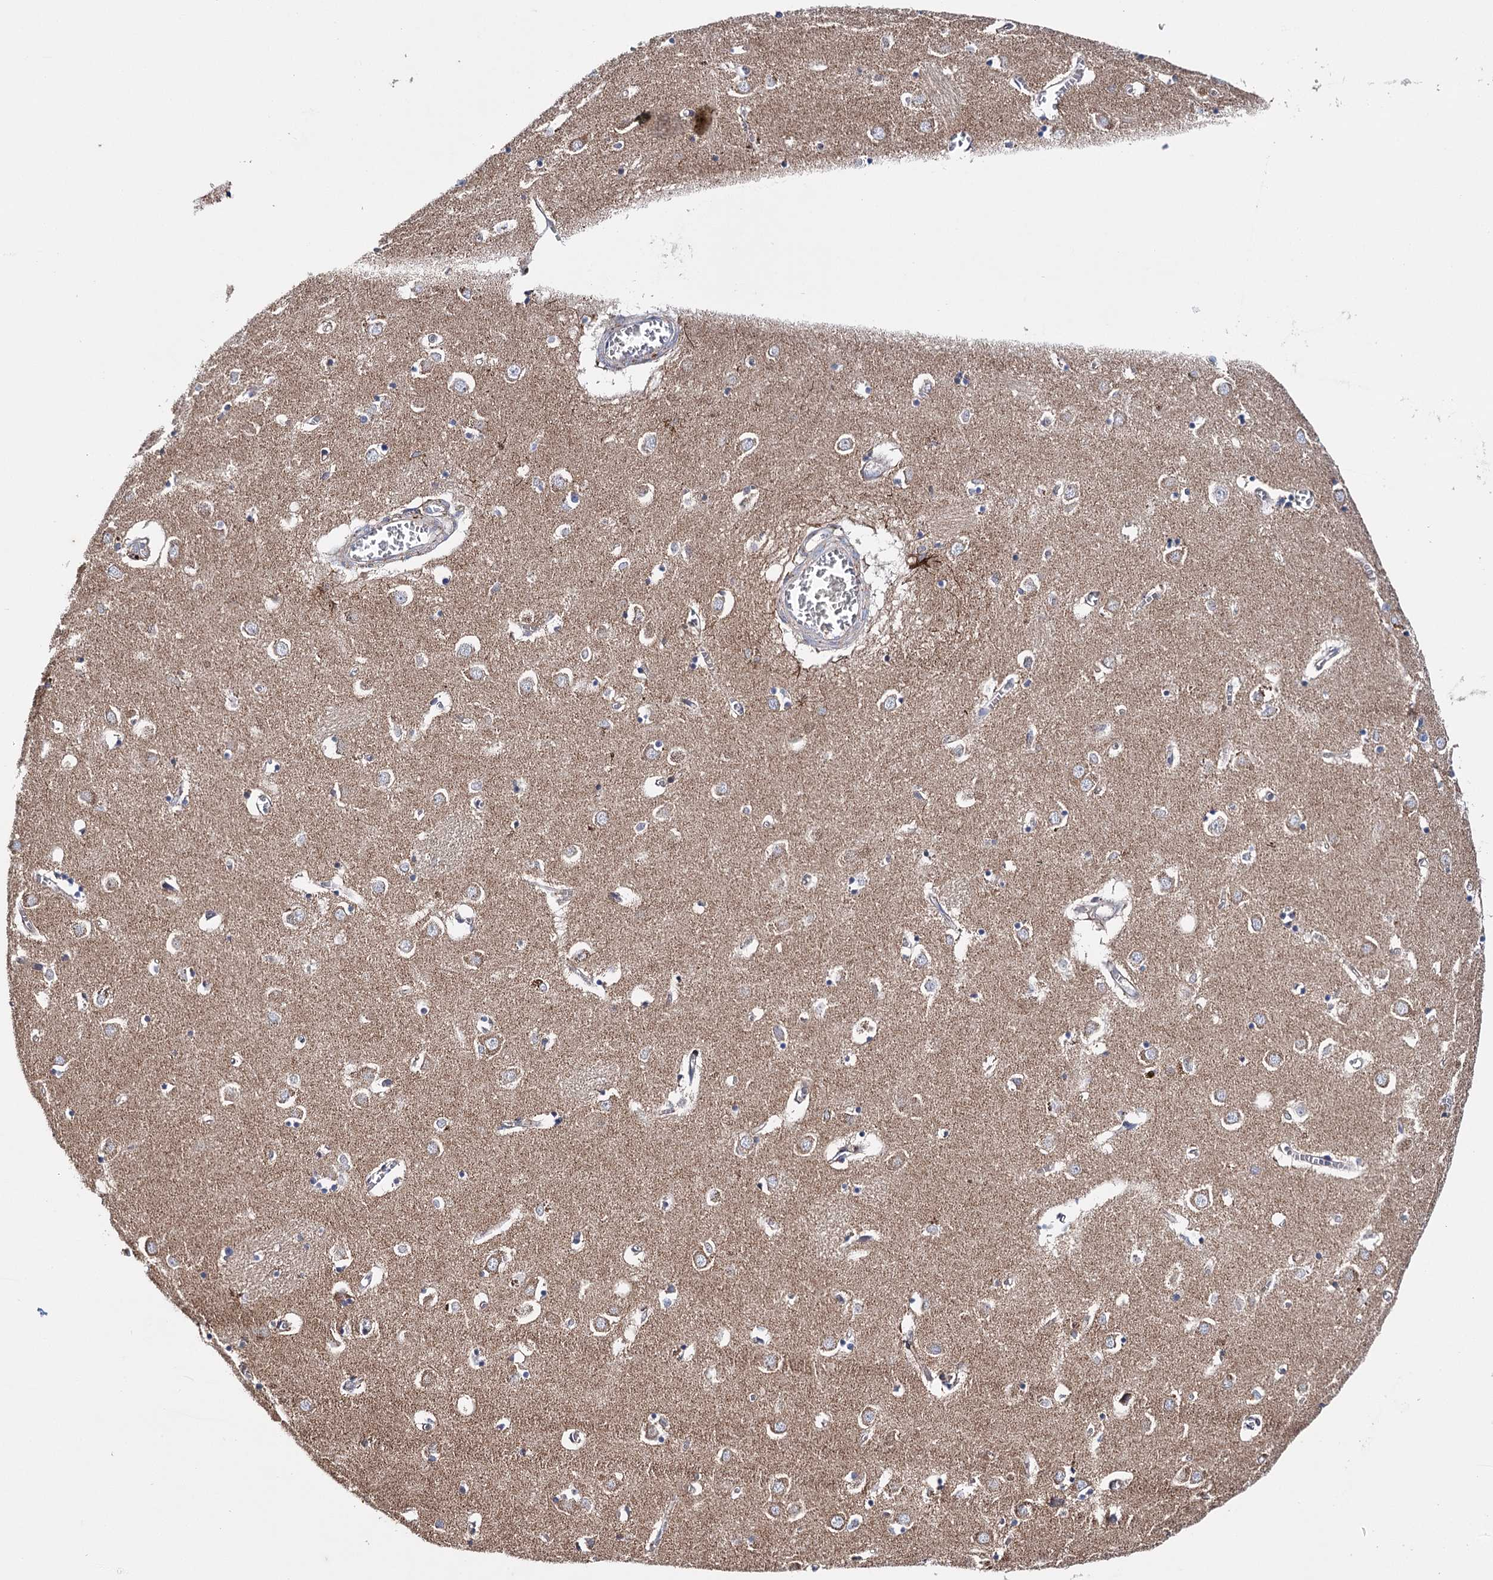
{"staining": {"intensity": "negative", "quantity": "none", "location": "none"}, "tissue": "caudate", "cell_type": "Glial cells", "image_type": "normal", "snomed": [{"axis": "morphology", "description": "Normal tissue, NOS"}, {"axis": "topography", "description": "Lateral ventricle wall"}], "caption": "The IHC photomicrograph has no significant positivity in glial cells of caudate. Nuclei are stained in blue.", "gene": "CFAP46", "patient": {"sex": "male", "age": 70}}